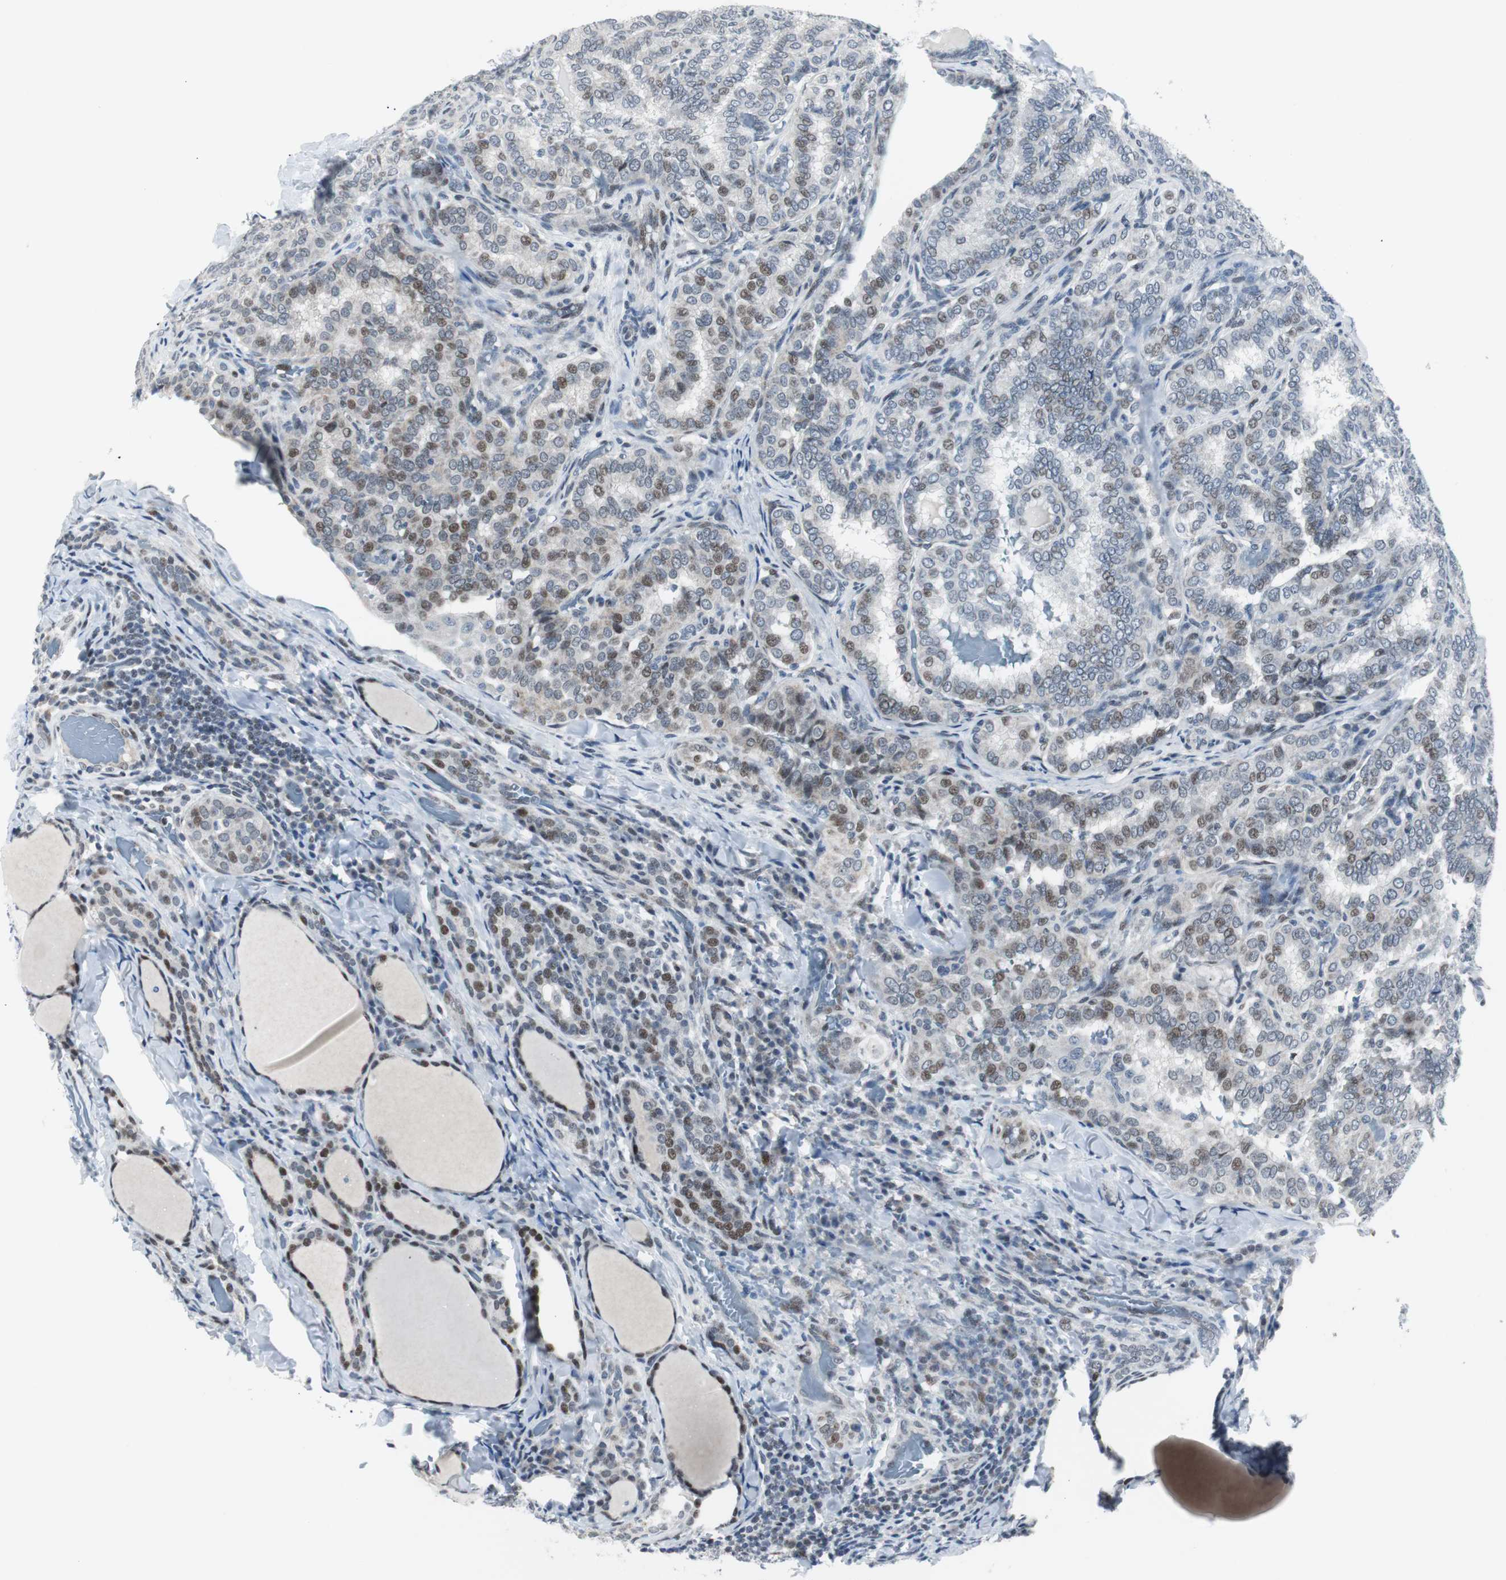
{"staining": {"intensity": "weak", "quantity": "25%-75%", "location": "nuclear"}, "tissue": "thyroid cancer", "cell_type": "Tumor cells", "image_type": "cancer", "snomed": [{"axis": "morphology", "description": "Normal tissue, NOS"}, {"axis": "morphology", "description": "Papillary adenocarcinoma, NOS"}, {"axis": "topography", "description": "Thyroid gland"}], "caption": "Protein positivity by IHC displays weak nuclear positivity in about 25%-75% of tumor cells in papillary adenocarcinoma (thyroid).", "gene": "MTA1", "patient": {"sex": "female", "age": 30}}